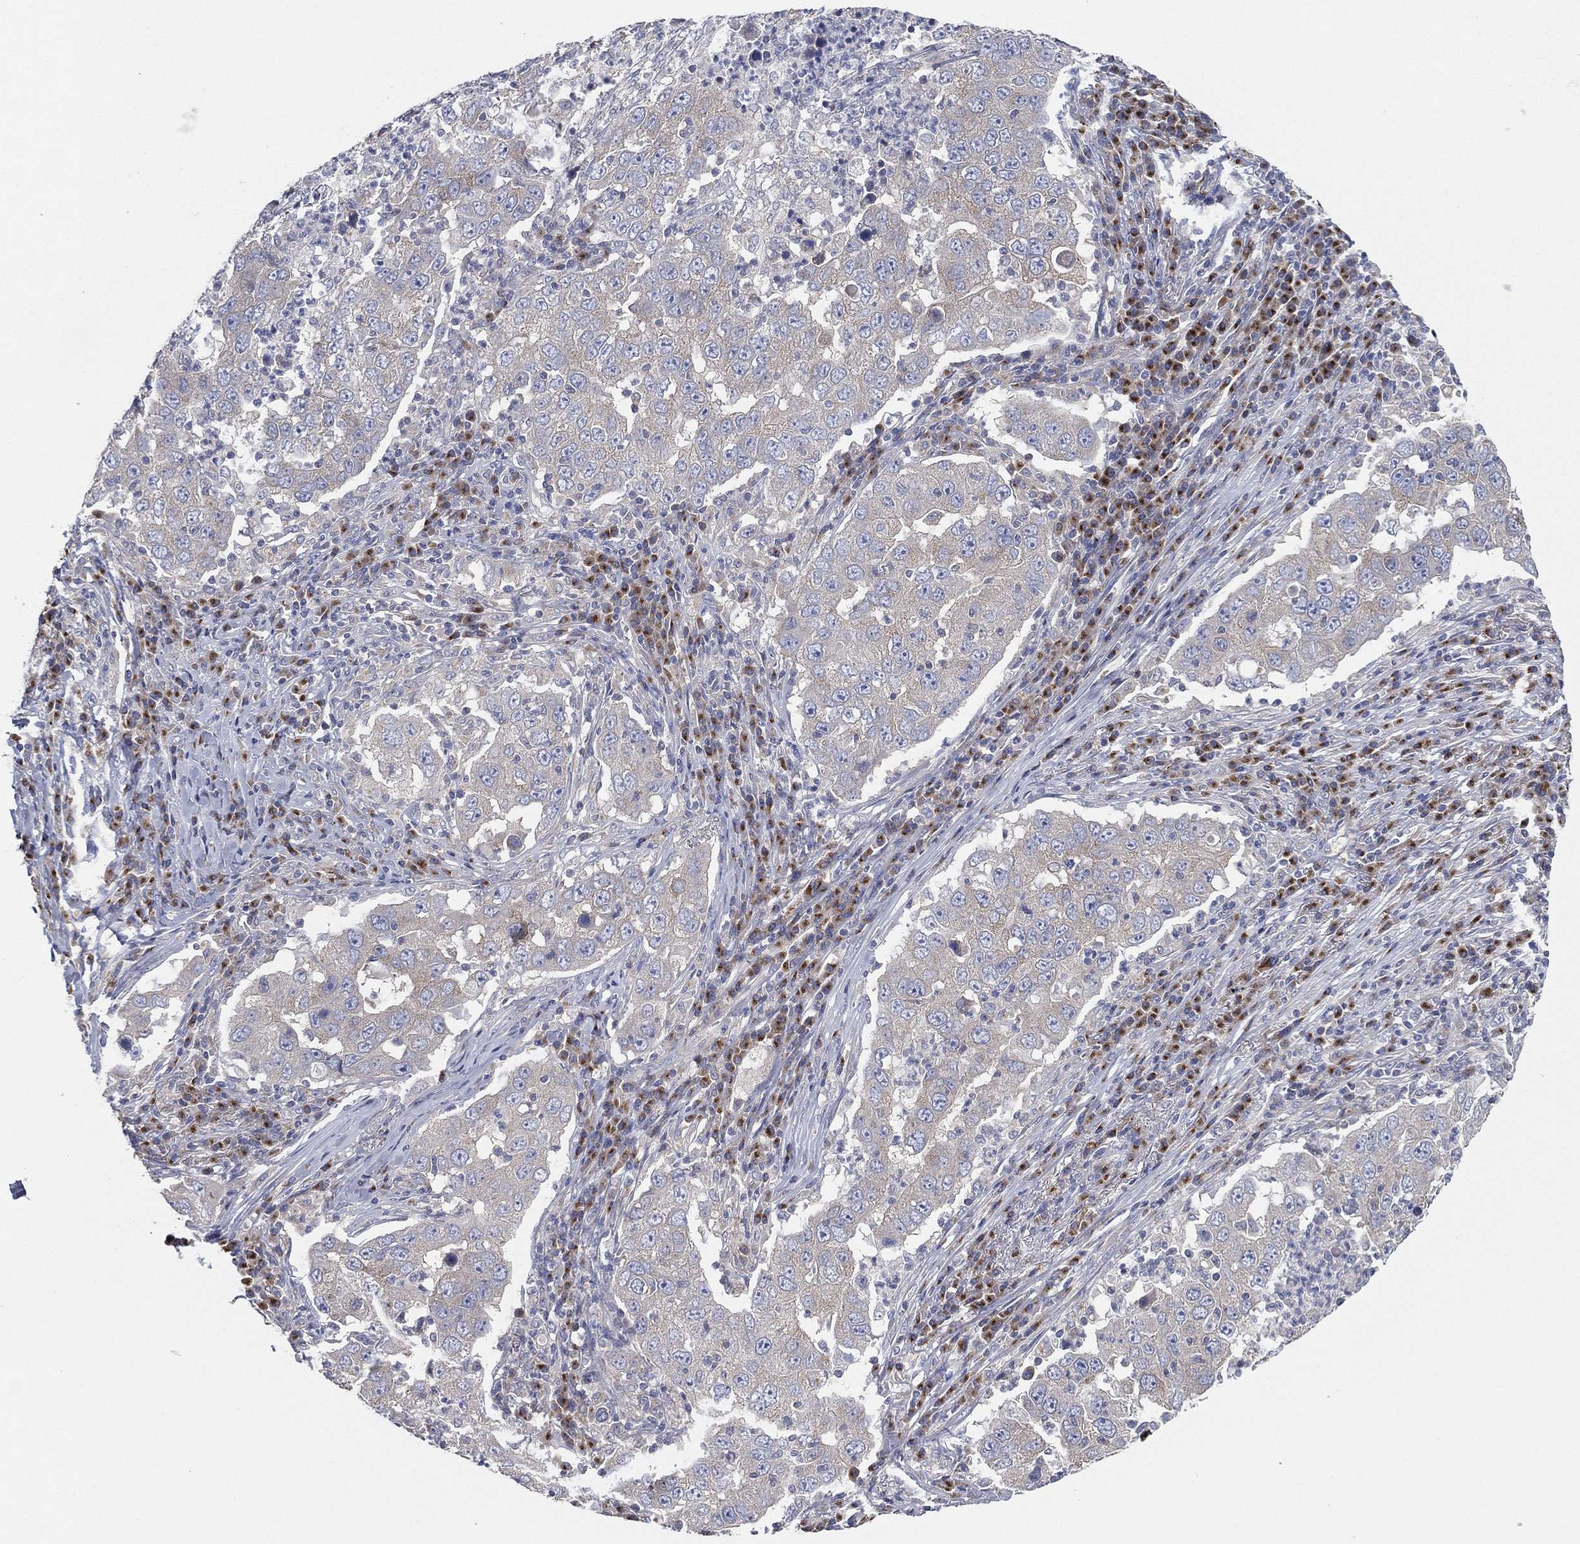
{"staining": {"intensity": "negative", "quantity": "none", "location": "none"}, "tissue": "lung cancer", "cell_type": "Tumor cells", "image_type": "cancer", "snomed": [{"axis": "morphology", "description": "Adenocarcinoma, NOS"}, {"axis": "topography", "description": "Lung"}], "caption": "This micrograph is of adenocarcinoma (lung) stained with immunohistochemistry to label a protein in brown with the nuclei are counter-stained blue. There is no positivity in tumor cells.", "gene": "ATP8A2", "patient": {"sex": "male", "age": 73}}